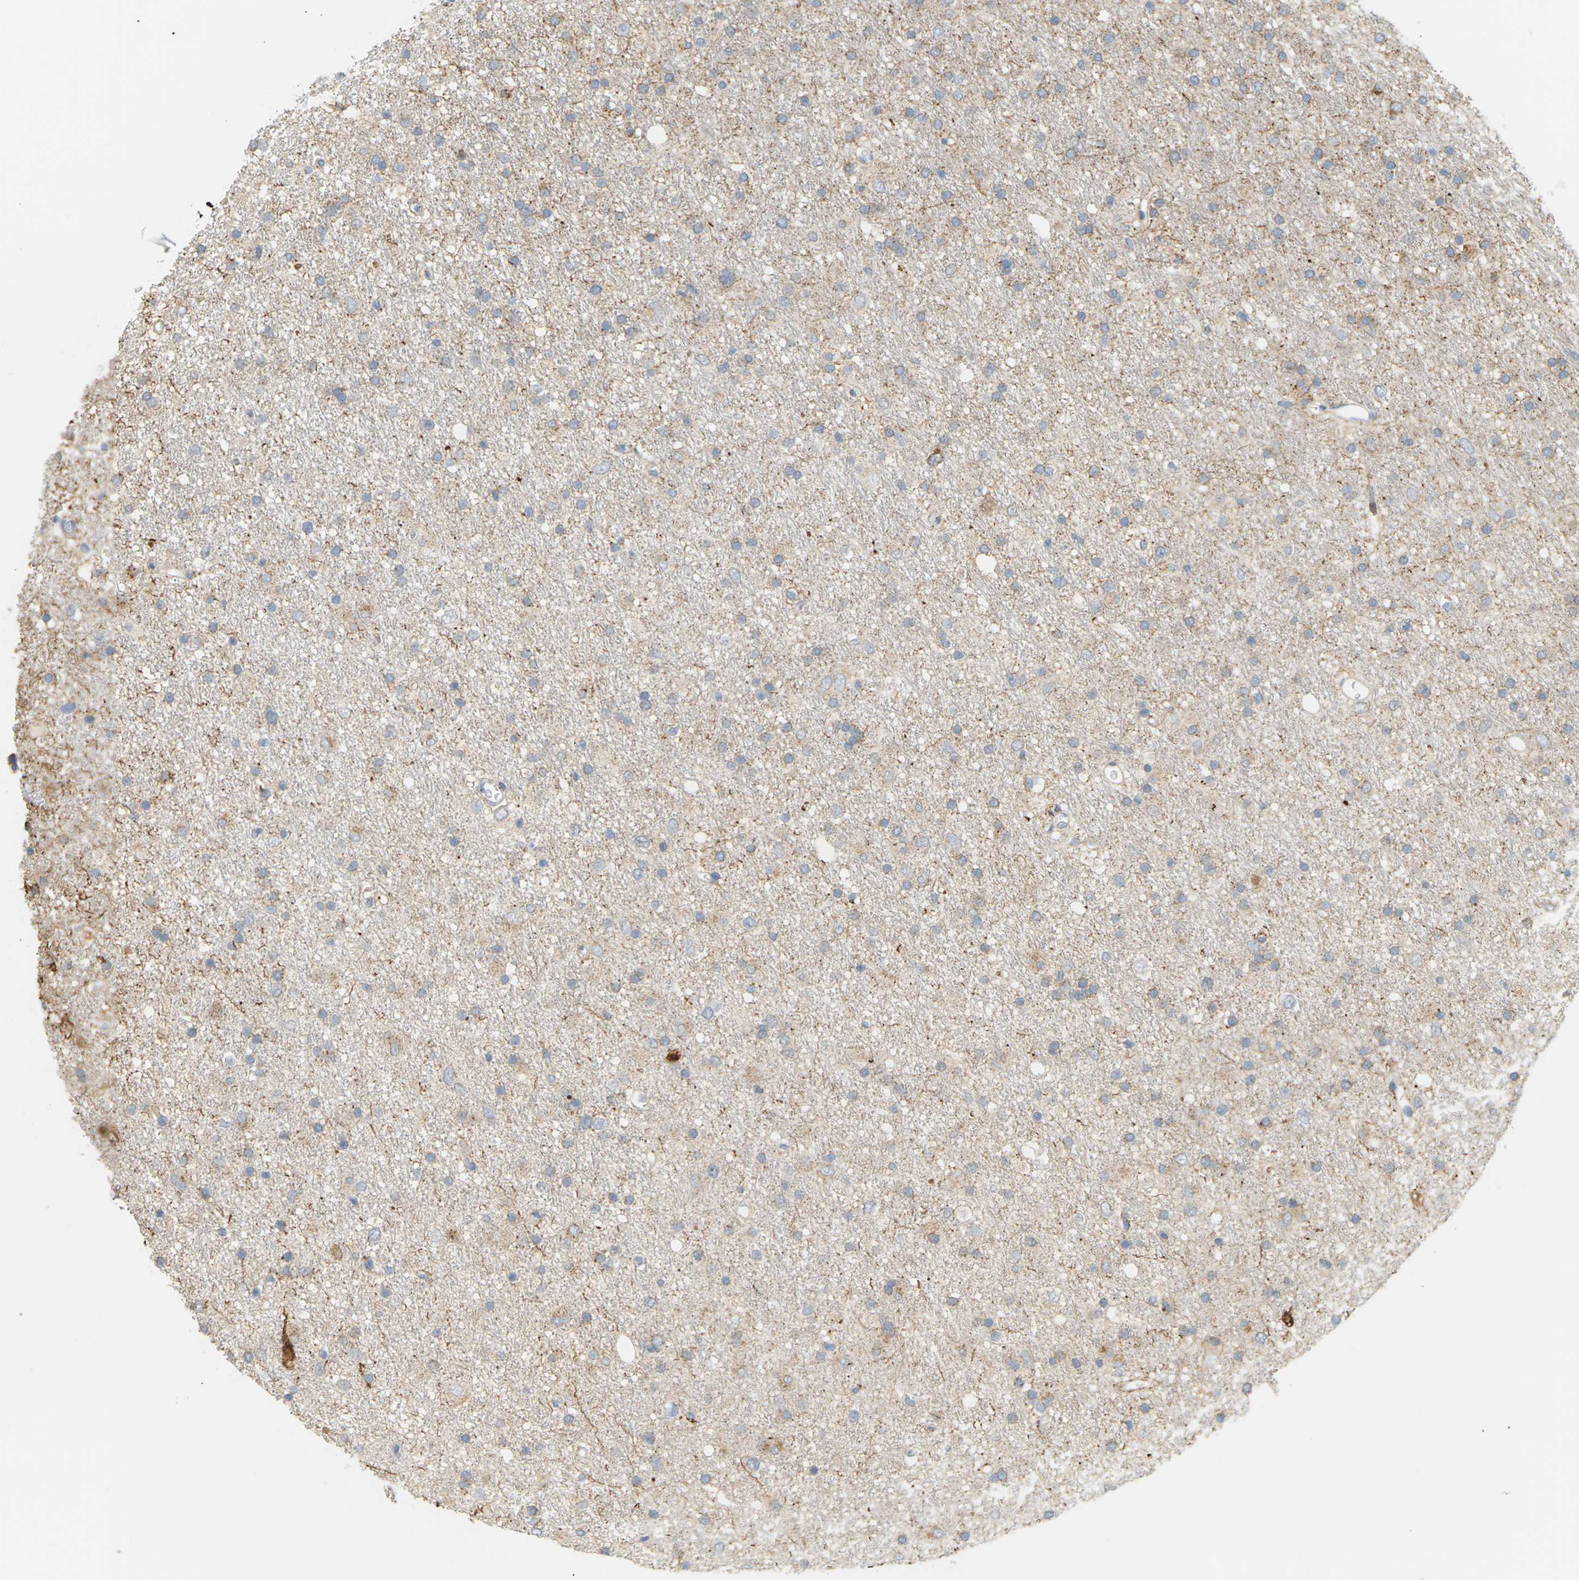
{"staining": {"intensity": "weak", "quantity": "25%-75%", "location": "cytoplasmic/membranous"}, "tissue": "glioma", "cell_type": "Tumor cells", "image_type": "cancer", "snomed": [{"axis": "morphology", "description": "Glioma, malignant, Low grade"}, {"axis": "topography", "description": "Brain"}], "caption": "Protein staining of glioma tissue exhibits weak cytoplasmic/membranous positivity in approximately 25%-75% of tumor cells. (brown staining indicates protein expression, while blue staining denotes nuclei).", "gene": "CLU", "patient": {"sex": "male", "age": 77}}